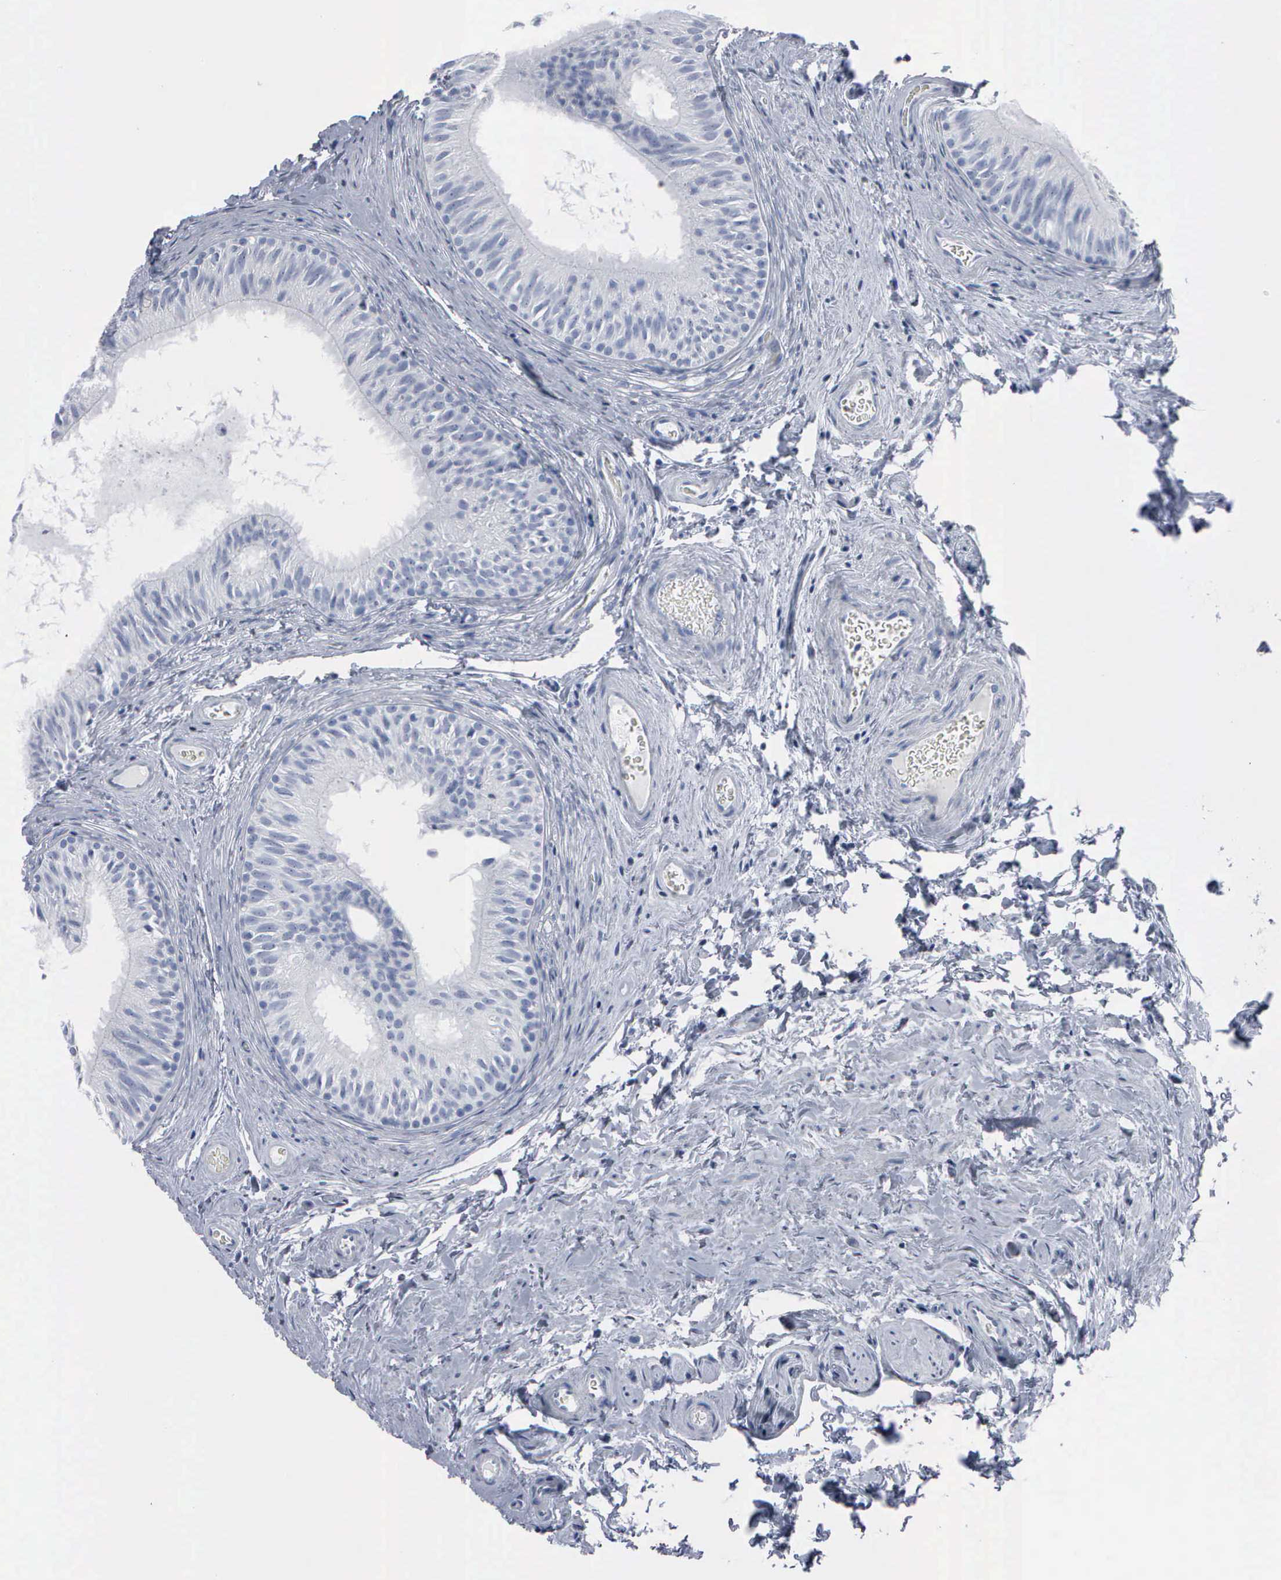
{"staining": {"intensity": "negative", "quantity": "none", "location": "none"}, "tissue": "epididymis", "cell_type": "Glandular cells", "image_type": "normal", "snomed": [{"axis": "morphology", "description": "Normal tissue, NOS"}, {"axis": "topography", "description": "Epididymis"}], "caption": "This photomicrograph is of benign epididymis stained with immunohistochemistry to label a protein in brown with the nuclei are counter-stained blue. There is no staining in glandular cells. Brightfield microscopy of immunohistochemistry (IHC) stained with DAB (3,3'-diaminobenzidine) (brown) and hematoxylin (blue), captured at high magnification.", "gene": "CCNB1", "patient": {"sex": "male", "age": 32}}